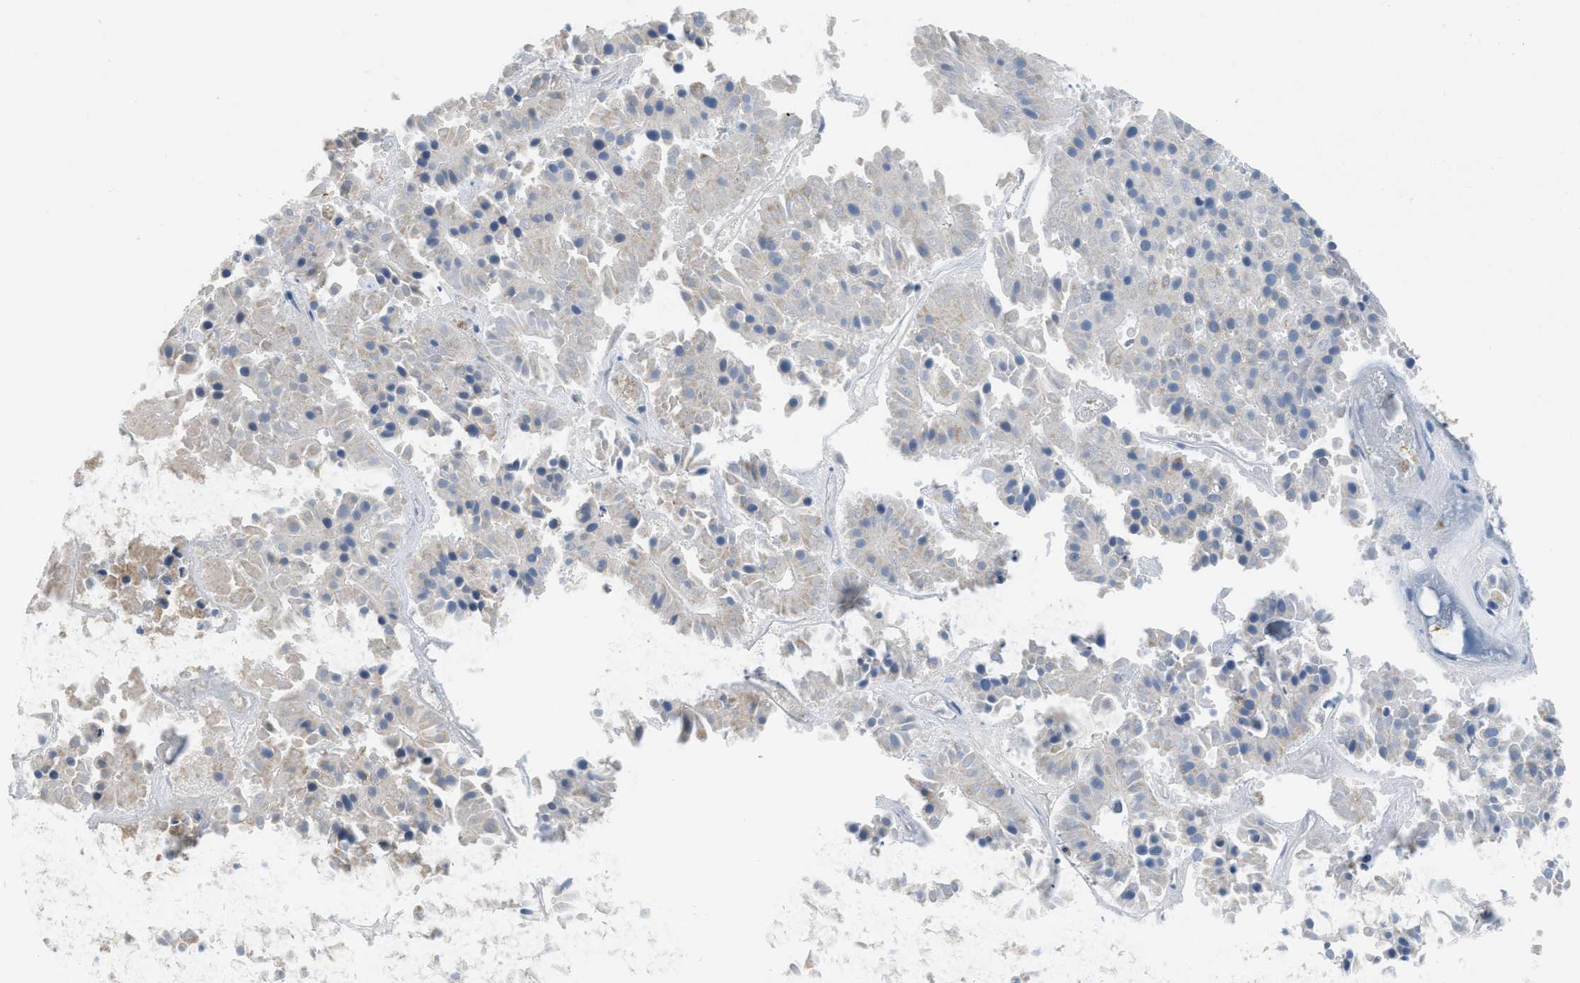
{"staining": {"intensity": "negative", "quantity": "none", "location": "none"}, "tissue": "pancreatic cancer", "cell_type": "Tumor cells", "image_type": "cancer", "snomed": [{"axis": "morphology", "description": "Adenocarcinoma, NOS"}, {"axis": "topography", "description": "Pancreas"}], "caption": "Pancreatic cancer was stained to show a protein in brown. There is no significant expression in tumor cells.", "gene": "SLC25A13", "patient": {"sex": "male", "age": 50}}